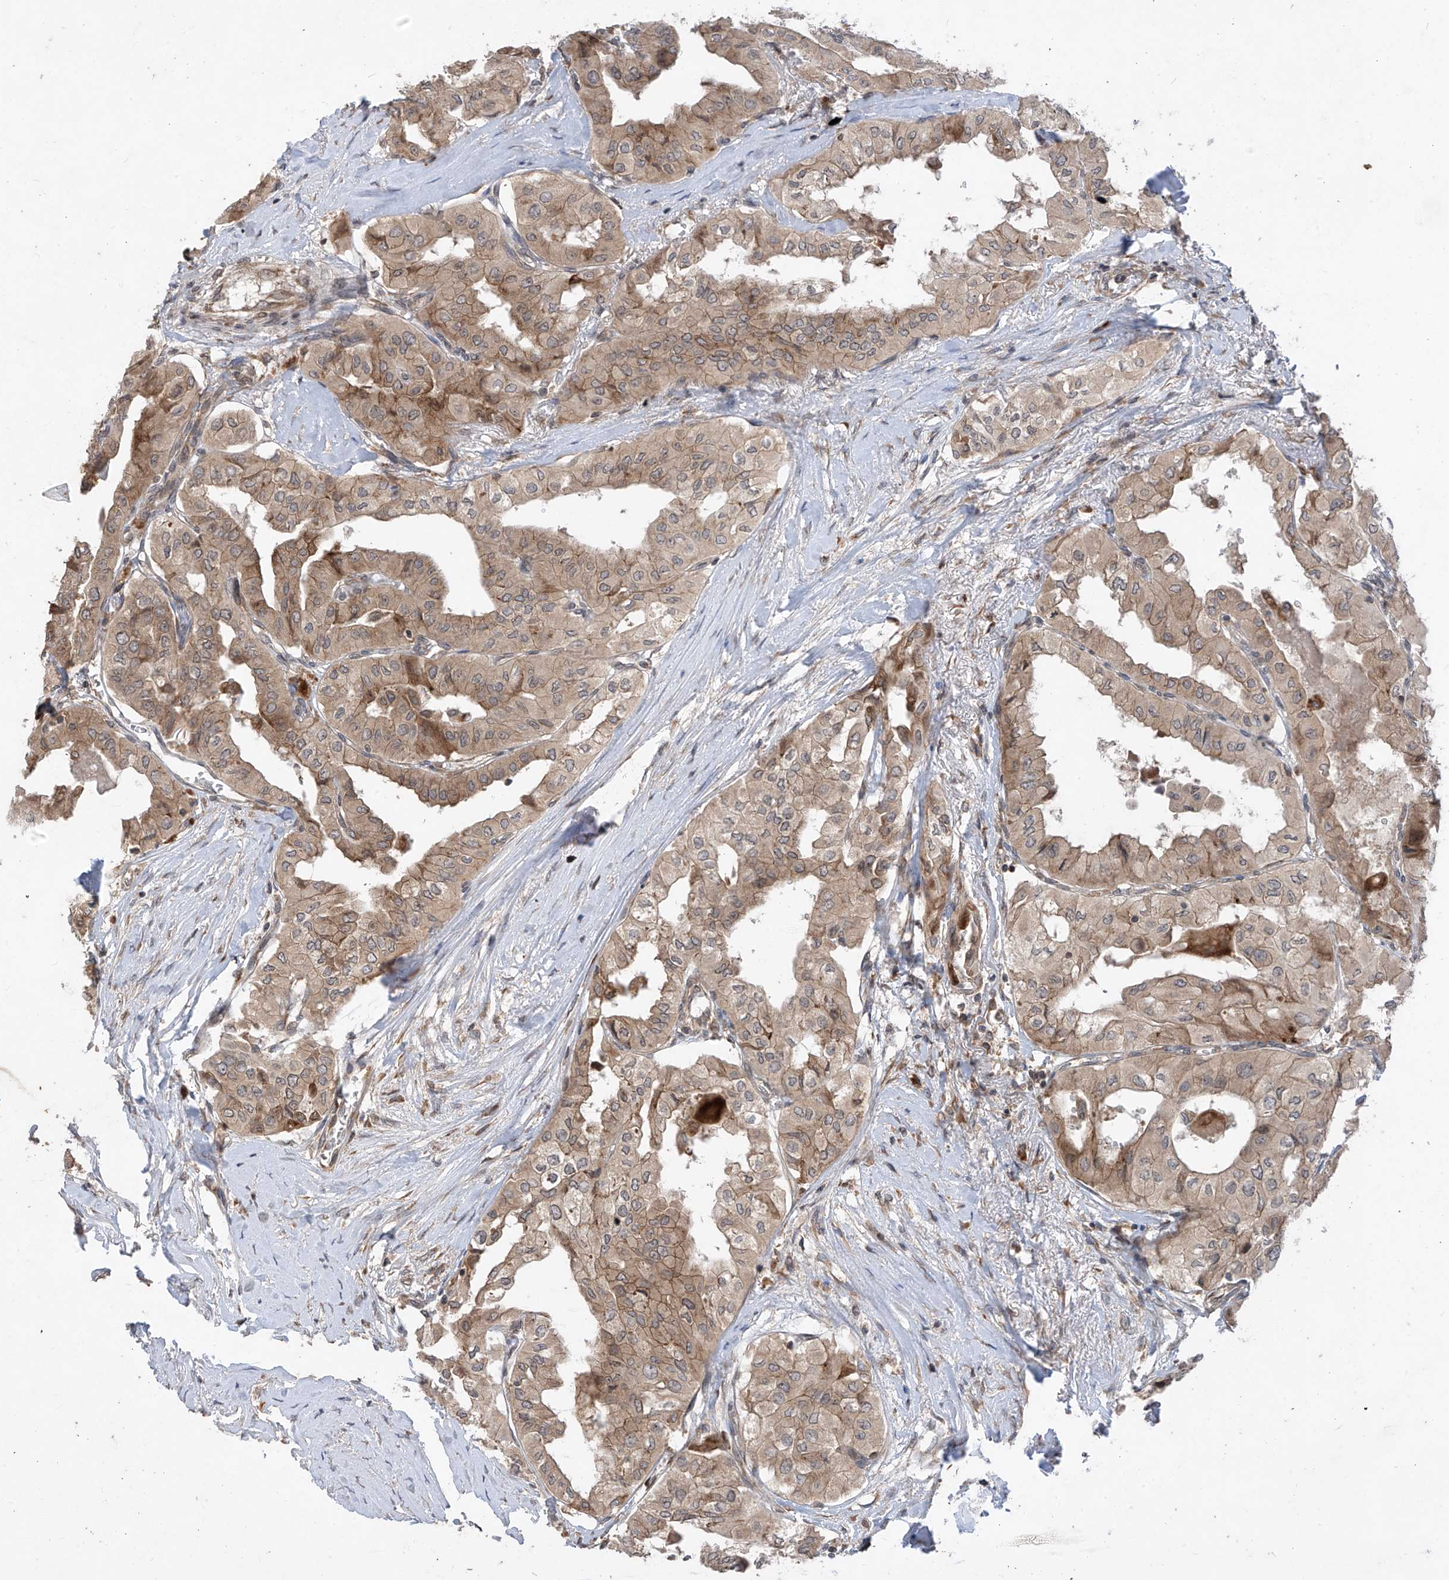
{"staining": {"intensity": "weak", "quantity": ">75%", "location": "cytoplasmic/membranous"}, "tissue": "thyroid cancer", "cell_type": "Tumor cells", "image_type": "cancer", "snomed": [{"axis": "morphology", "description": "Papillary adenocarcinoma, NOS"}, {"axis": "topography", "description": "Thyroid gland"}], "caption": "Immunohistochemical staining of thyroid papillary adenocarcinoma exhibits weak cytoplasmic/membranous protein positivity in about >75% of tumor cells.", "gene": "RPL34", "patient": {"sex": "female", "age": 59}}